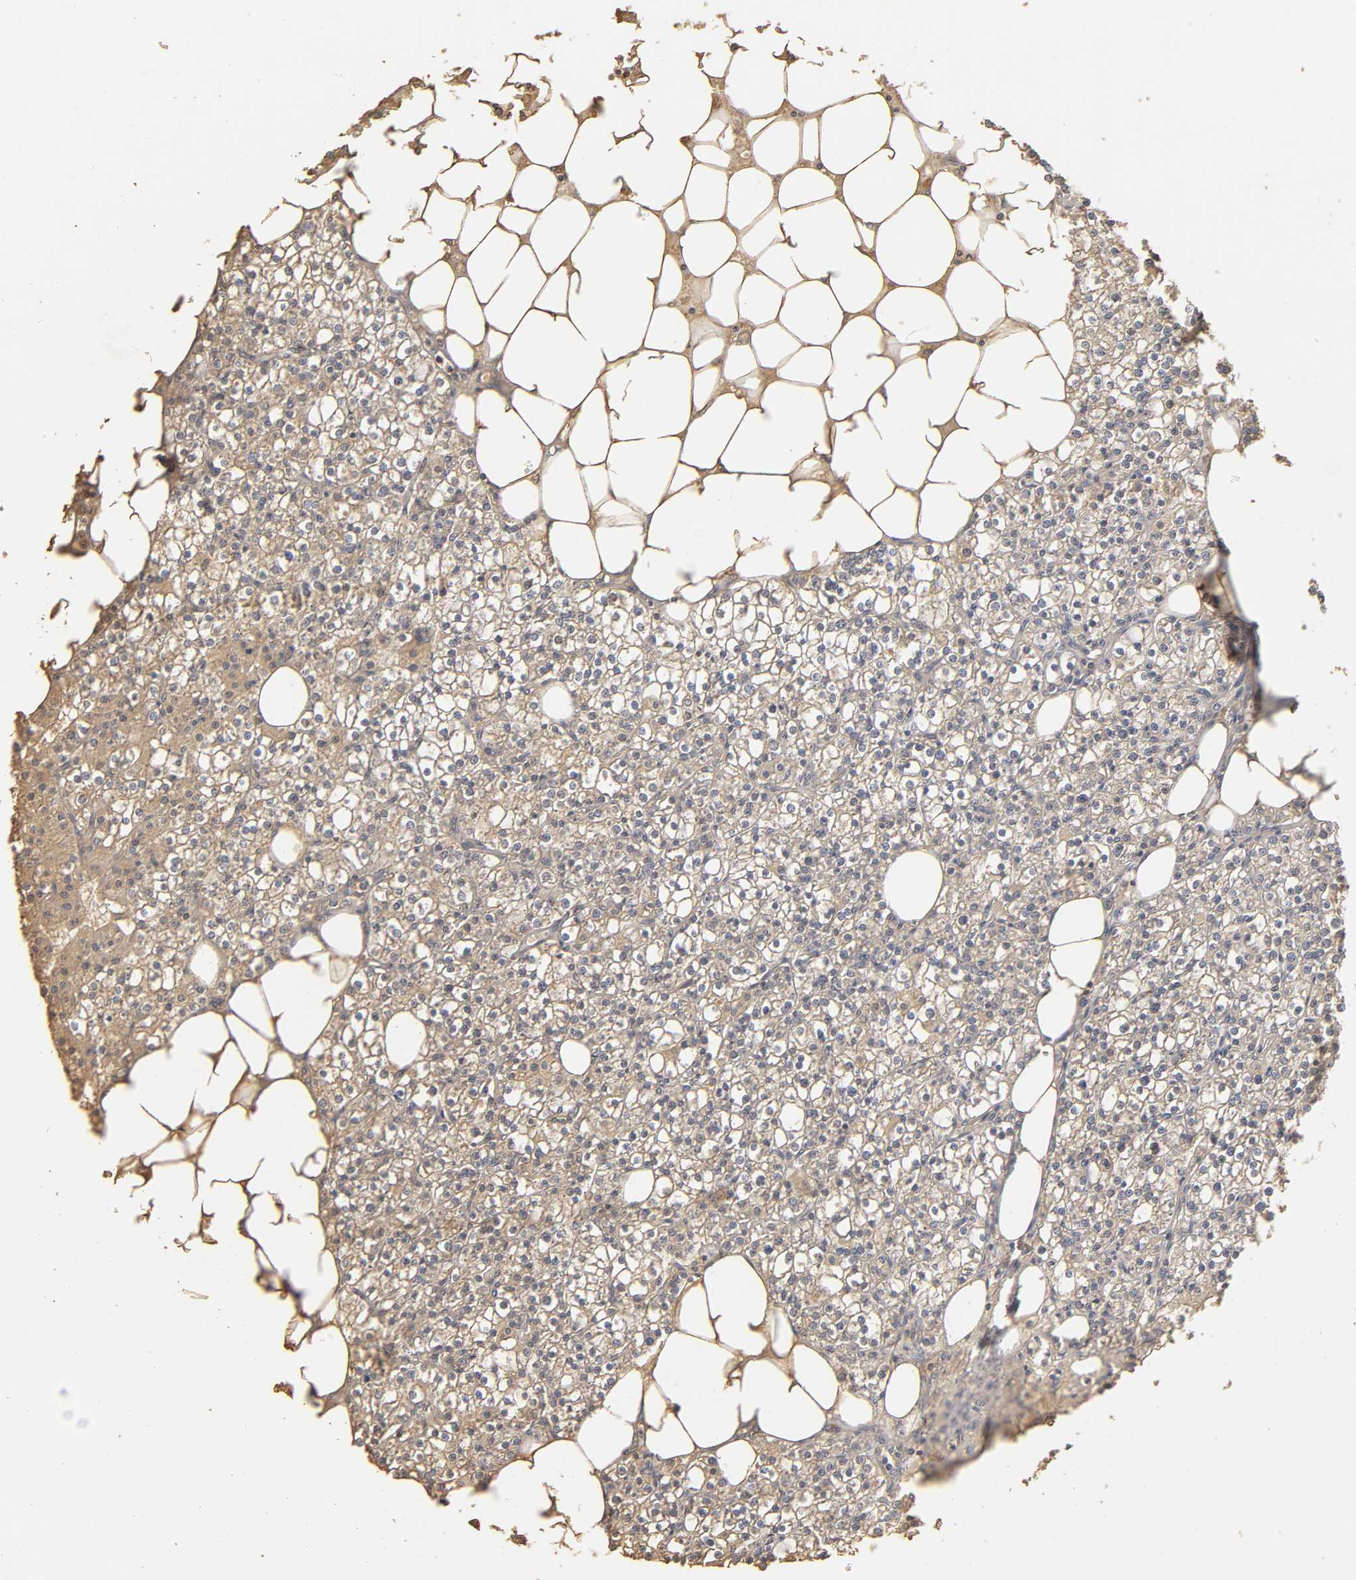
{"staining": {"intensity": "weak", "quantity": ">75%", "location": "cytoplasmic/membranous"}, "tissue": "parathyroid gland", "cell_type": "Glandular cells", "image_type": "normal", "snomed": [{"axis": "morphology", "description": "Normal tissue, NOS"}, {"axis": "topography", "description": "Parathyroid gland"}], "caption": "IHC (DAB (3,3'-diaminobenzidine)) staining of unremarkable parathyroid gland displays weak cytoplasmic/membranous protein positivity in about >75% of glandular cells. (Stains: DAB in brown, nuclei in blue, Microscopy: brightfield microscopy at high magnification).", "gene": "VSIG4", "patient": {"sex": "female", "age": 63}}